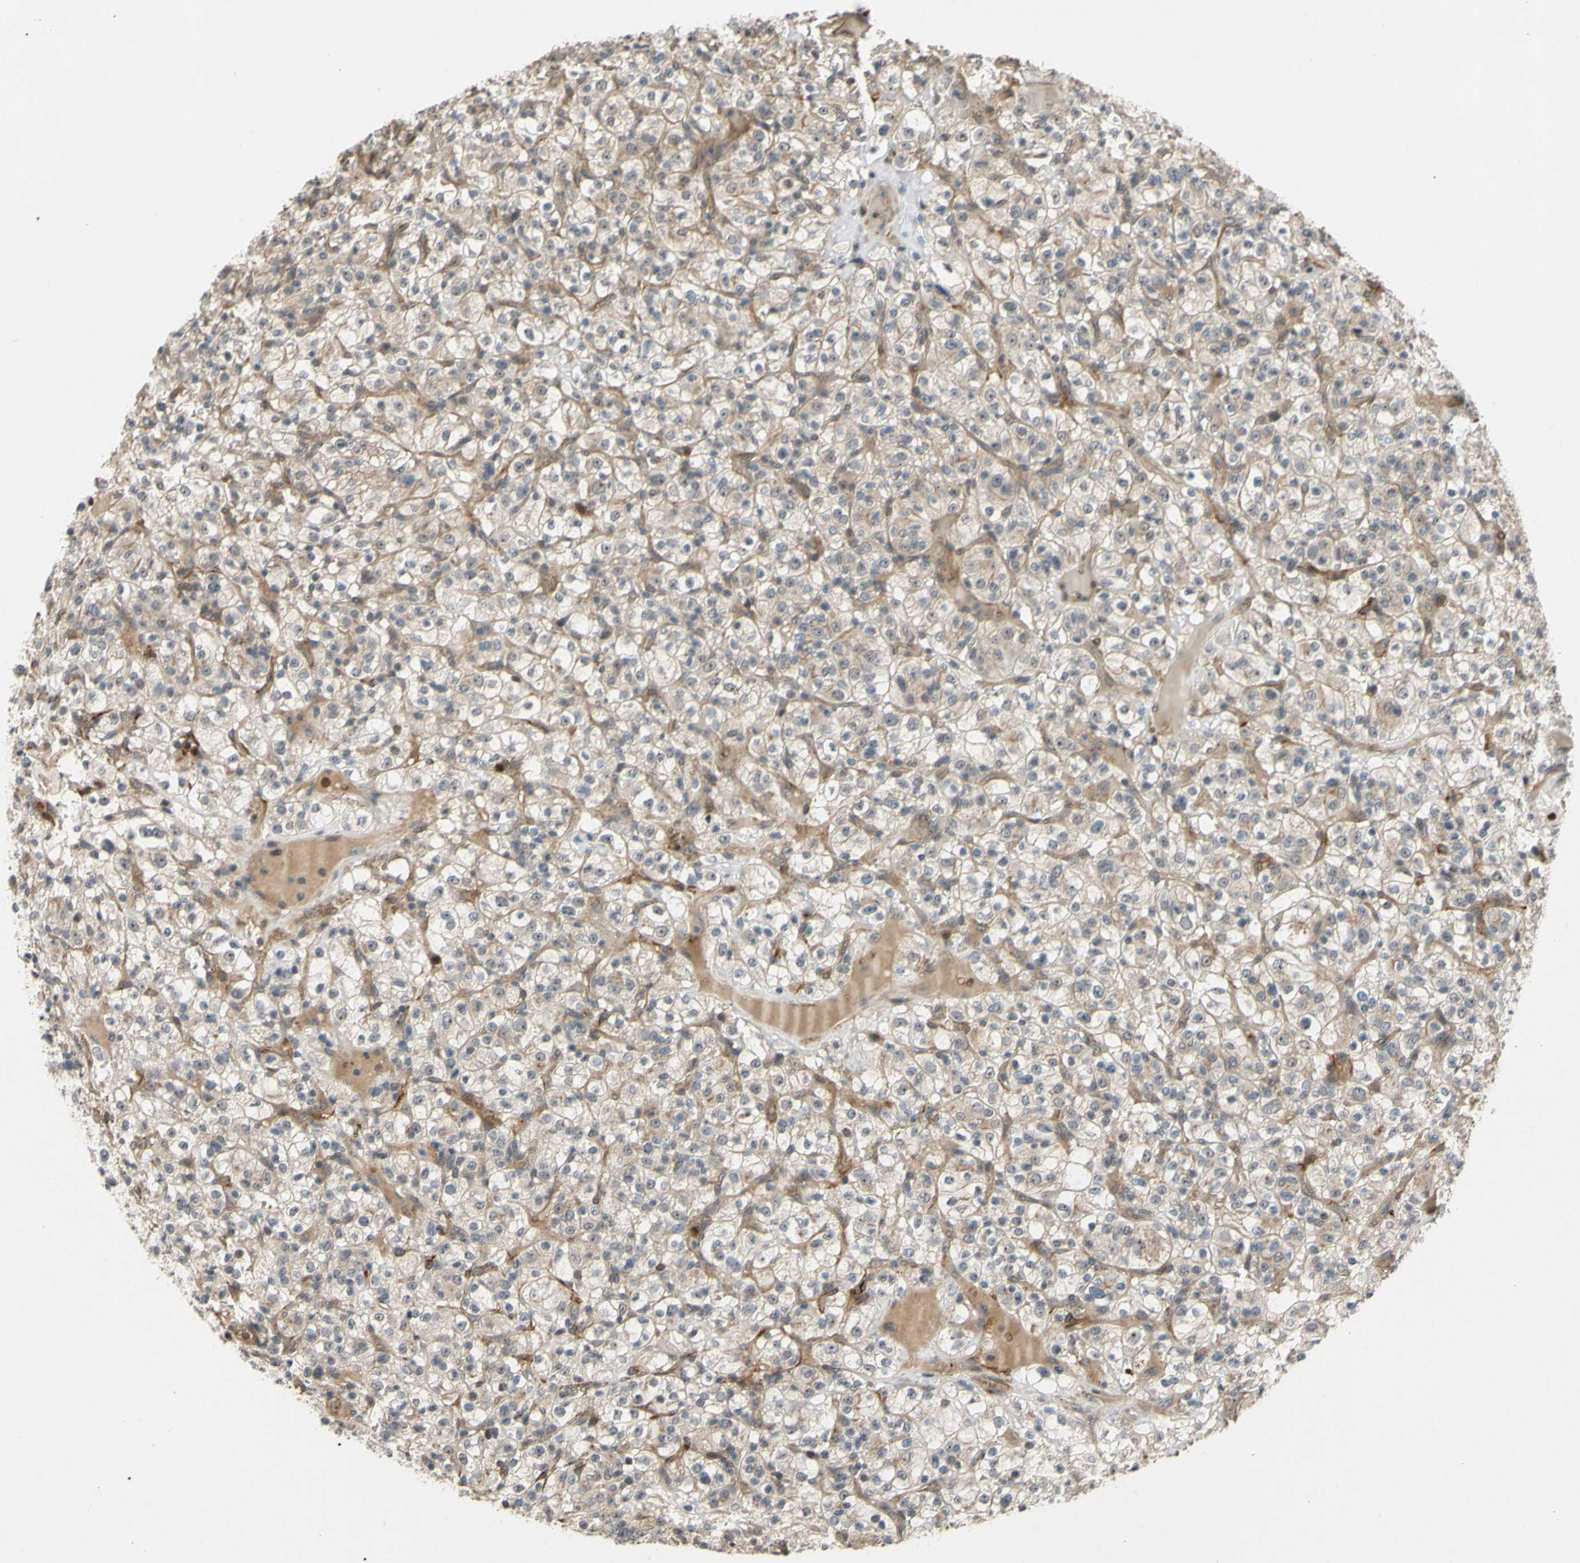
{"staining": {"intensity": "weak", "quantity": "25%-75%", "location": "cytoplasmic/membranous"}, "tissue": "renal cancer", "cell_type": "Tumor cells", "image_type": "cancer", "snomed": [{"axis": "morphology", "description": "Normal tissue, NOS"}, {"axis": "morphology", "description": "Adenocarcinoma, NOS"}, {"axis": "topography", "description": "Kidney"}], "caption": "An image showing weak cytoplasmic/membranous staining in approximately 25%-75% of tumor cells in renal cancer (adenocarcinoma), as visualized by brown immunohistochemical staining.", "gene": "ALK", "patient": {"sex": "female", "age": 72}}